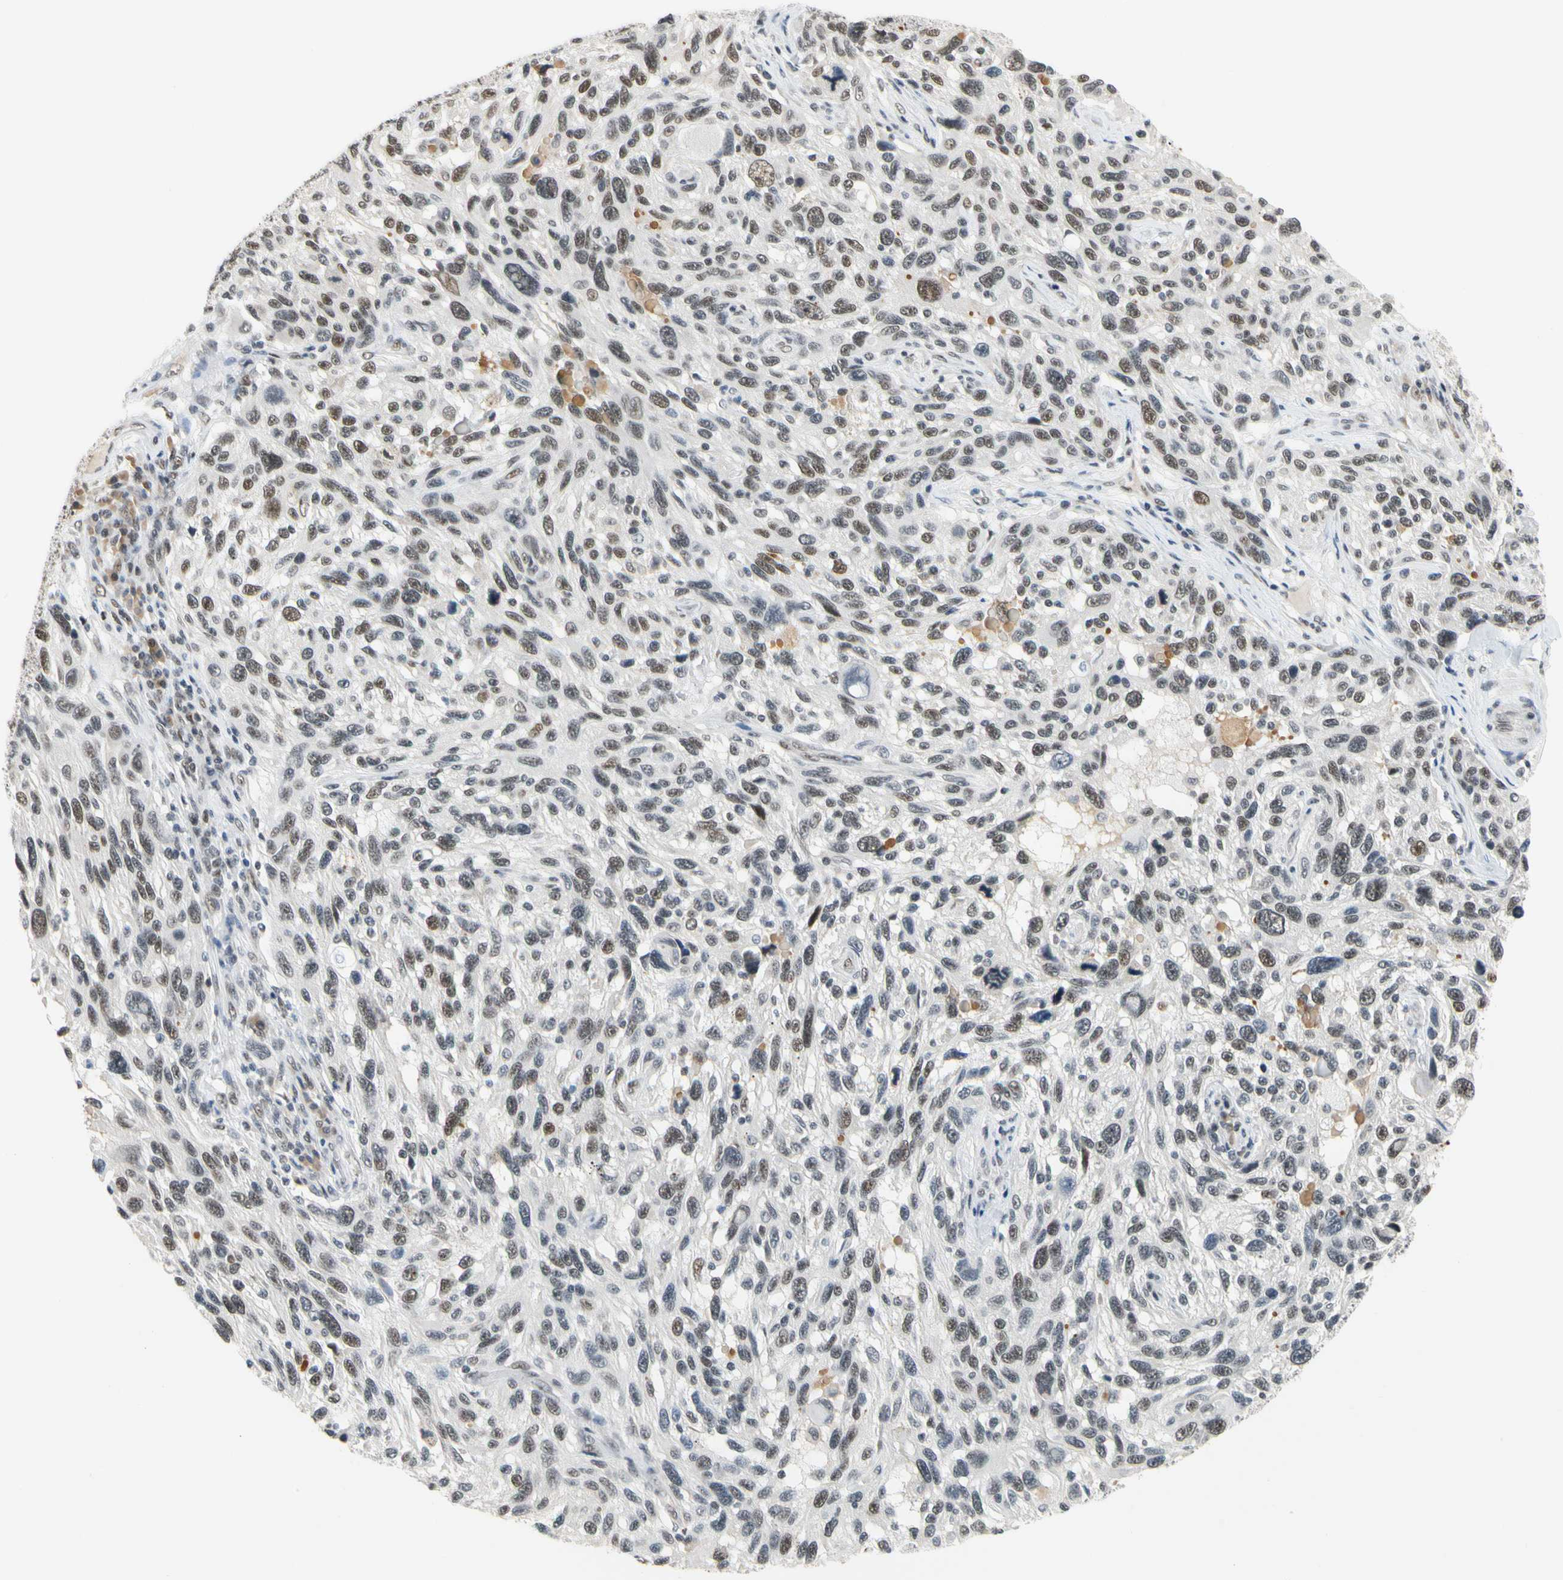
{"staining": {"intensity": "moderate", "quantity": "25%-75%", "location": "nuclear"}, "tissue": "melanoma", "cell_type": "Tumor cells", "image_type": "cancer", "snomed": [{"axis": "morphology", "description": "Malignant melanoma, NOS"}, {"axis": "topography", "description": "Skin"}], "caption": "IHC staining of malignant melanoma, which exhibits medium levels of moderate nuclear expression in about 25%-75% of tumor cells indicating moderate nuclear protein expression. The staining was performed using DAB (brown) for protein detection and nuclei were counterstained in hematoxylin (blue).", "gene": "ZSCAN16", "patient": {"sex": "male", "age": 53}}